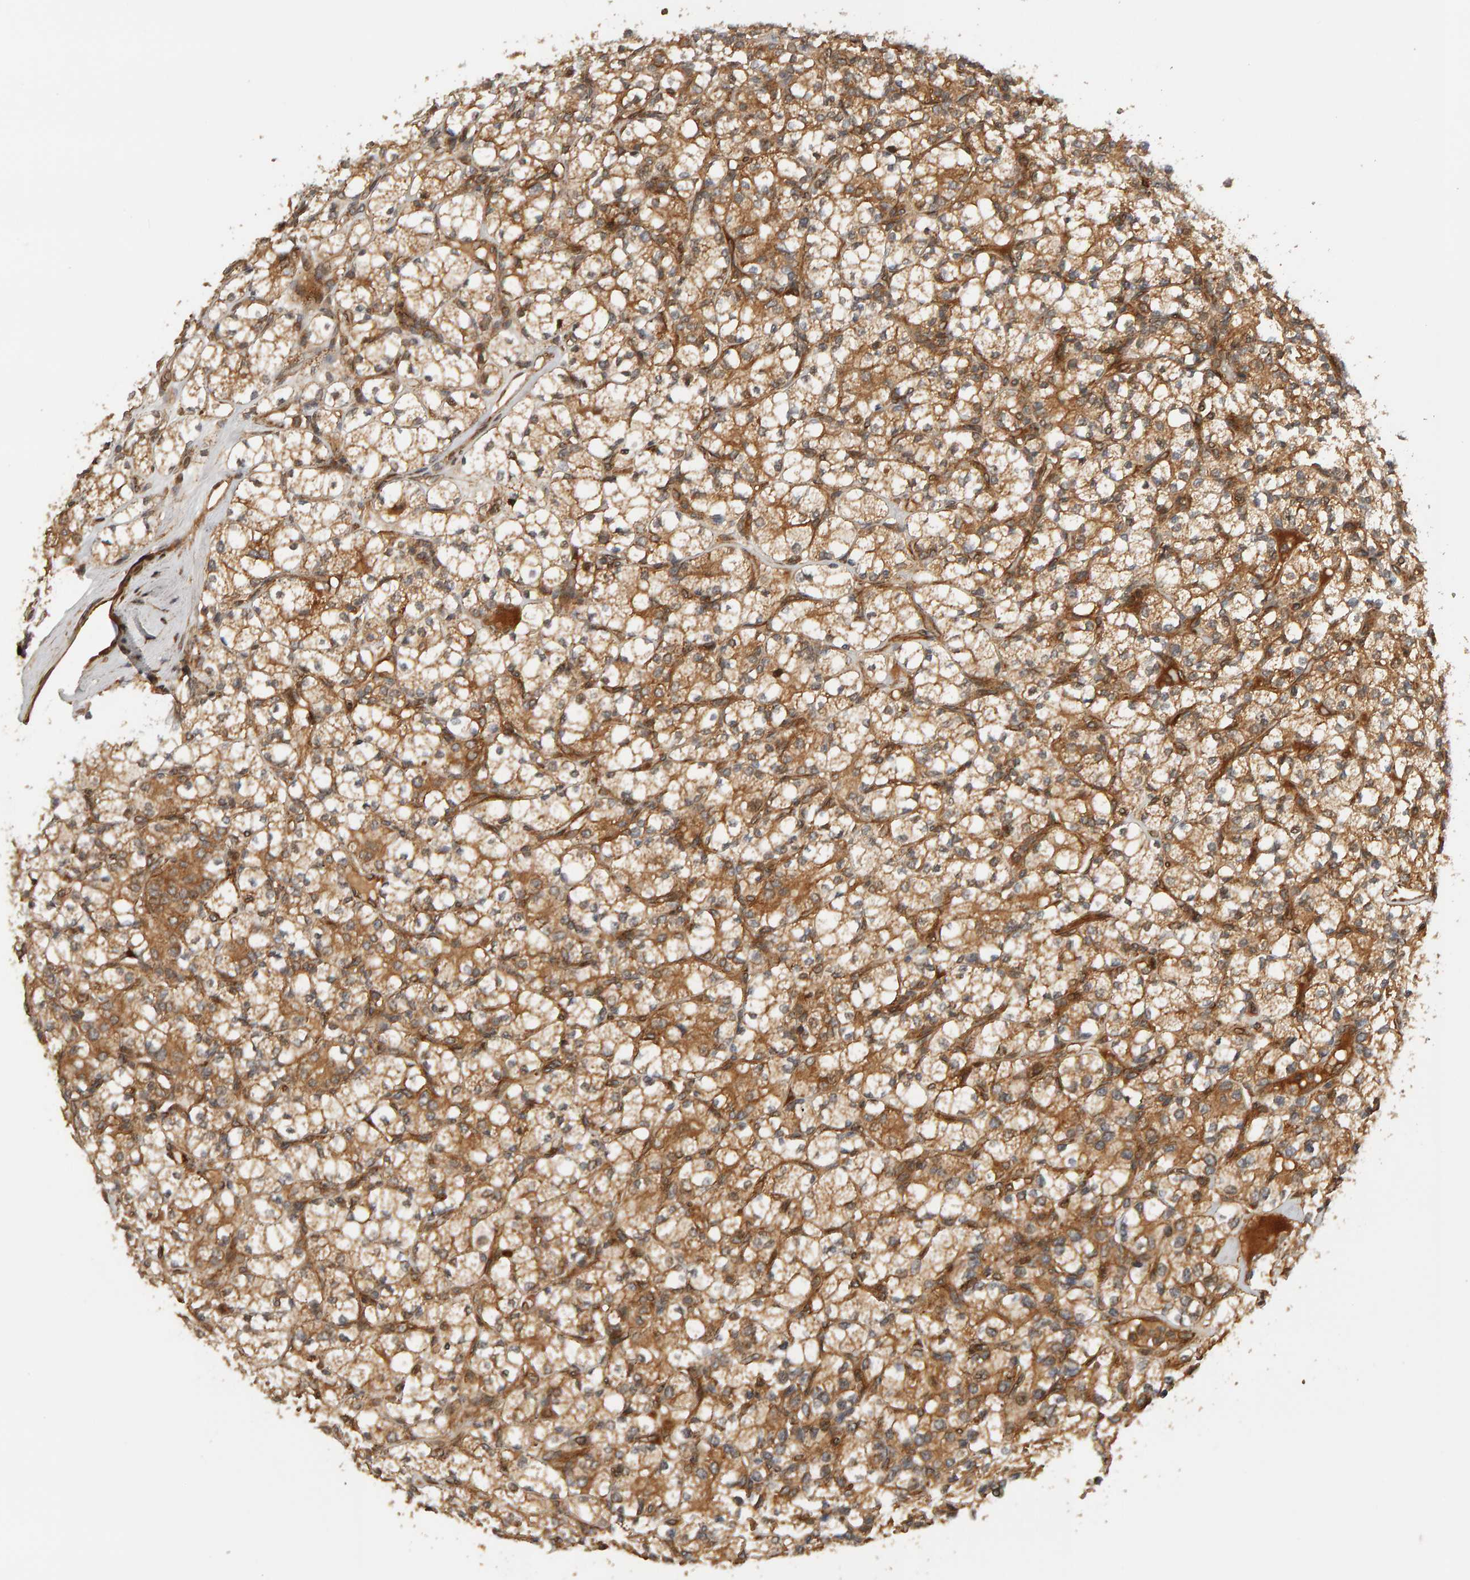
{"staining": {"intensity": "moderate", "quantity": ">75%", "location": "cytoplasmic/membranous"}, "tissue": "renal cancer", "cell_type": "Tumor cells", "image_type": "cancer", "snomed": [{"axis": "morphology", "description": "Adenocarcinoma, NOS"}, {"axis": "topography", "description": "Kidney"}], "caption": "Protein staining reveals moderate cytoplasmic/membranous staining in about >75% of tumor cells in adenocarcinoma (renal). (IHC, brightfield microscopy, high magnification).", "gene": "ZFAND1", "patient": {"sex": "male", "age": 77}}